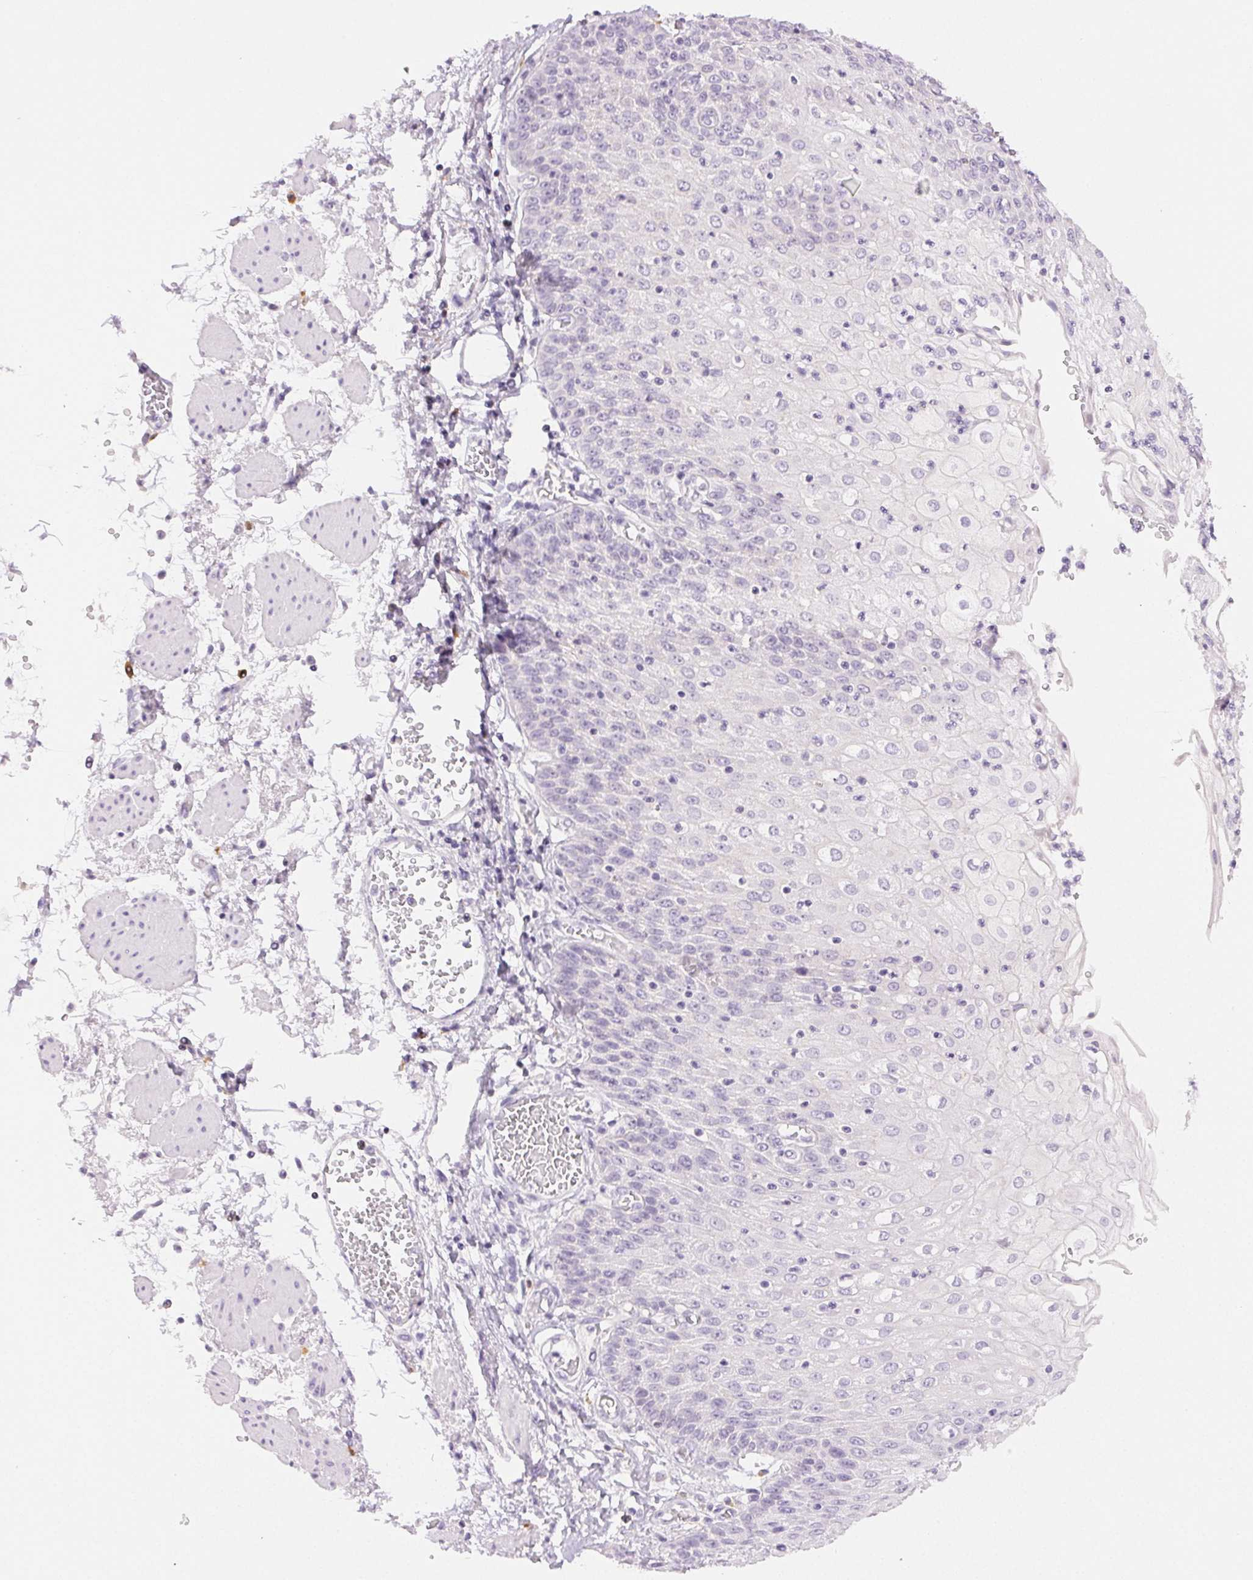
{"staining": {"intensity": "negative", "quantity": "none", "location": "none"}, "tissue": "esophagus", "cell_type": "Squamous epithelial cells", "image_type": "normal", "snomed": [{"axis": "morphology", "description": "Normal tissue, NOS"}, {"axis": "morphology", "description": "Adenocarcinoma, NOS"}, {"axis": "topography", "description": "Esophagus"}], "caption": "The photomicrograph reveals no significant expression in squamous epithelial cells of esophagus.", "gene": "SLC5A2", "patient": {"sex": "male", "age": 81}}